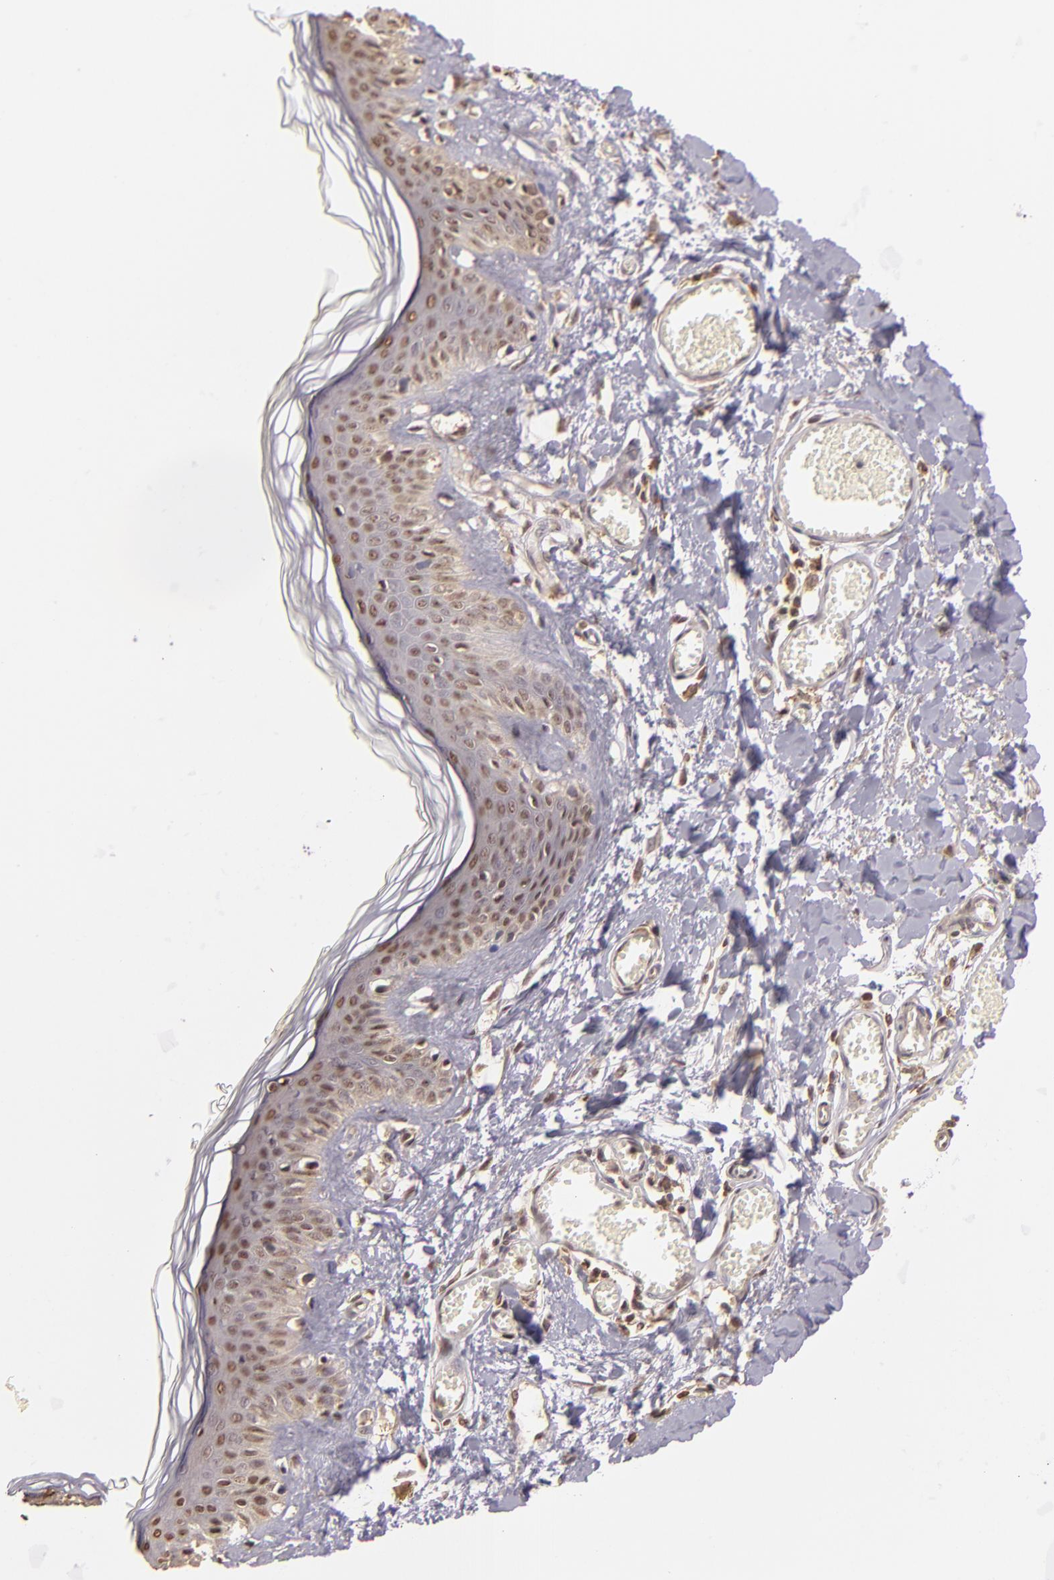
{"staining": {"intensity": "weak", "quantity": ">75%", "location": "nuclear"}, "tissue": "skin", "cell_type": "Fibroblasts", "image_type": "normal", "snomed": [{"axis": "morphology", "description": "Normal tissue, NOS"}, {"axis": "morphology", "description": "Sarcoma, NOS"}, {"axis": "topography", "description": "Skin"}, {"axis": "topography", "description": "Soft tissue"}], "caption": "Brown immunohistochemical staining in benign skin demonstrates weak nuclear staining in approximately >75% of fibroblasts. Using DAB (3,3'-diaminobenzidine) (brown) and hematoxylin (blue) stains, captured at high magnification using brightfield microscopy.", "gene": "ARPC2", "patient": {"sex": "female", "age": 51}}